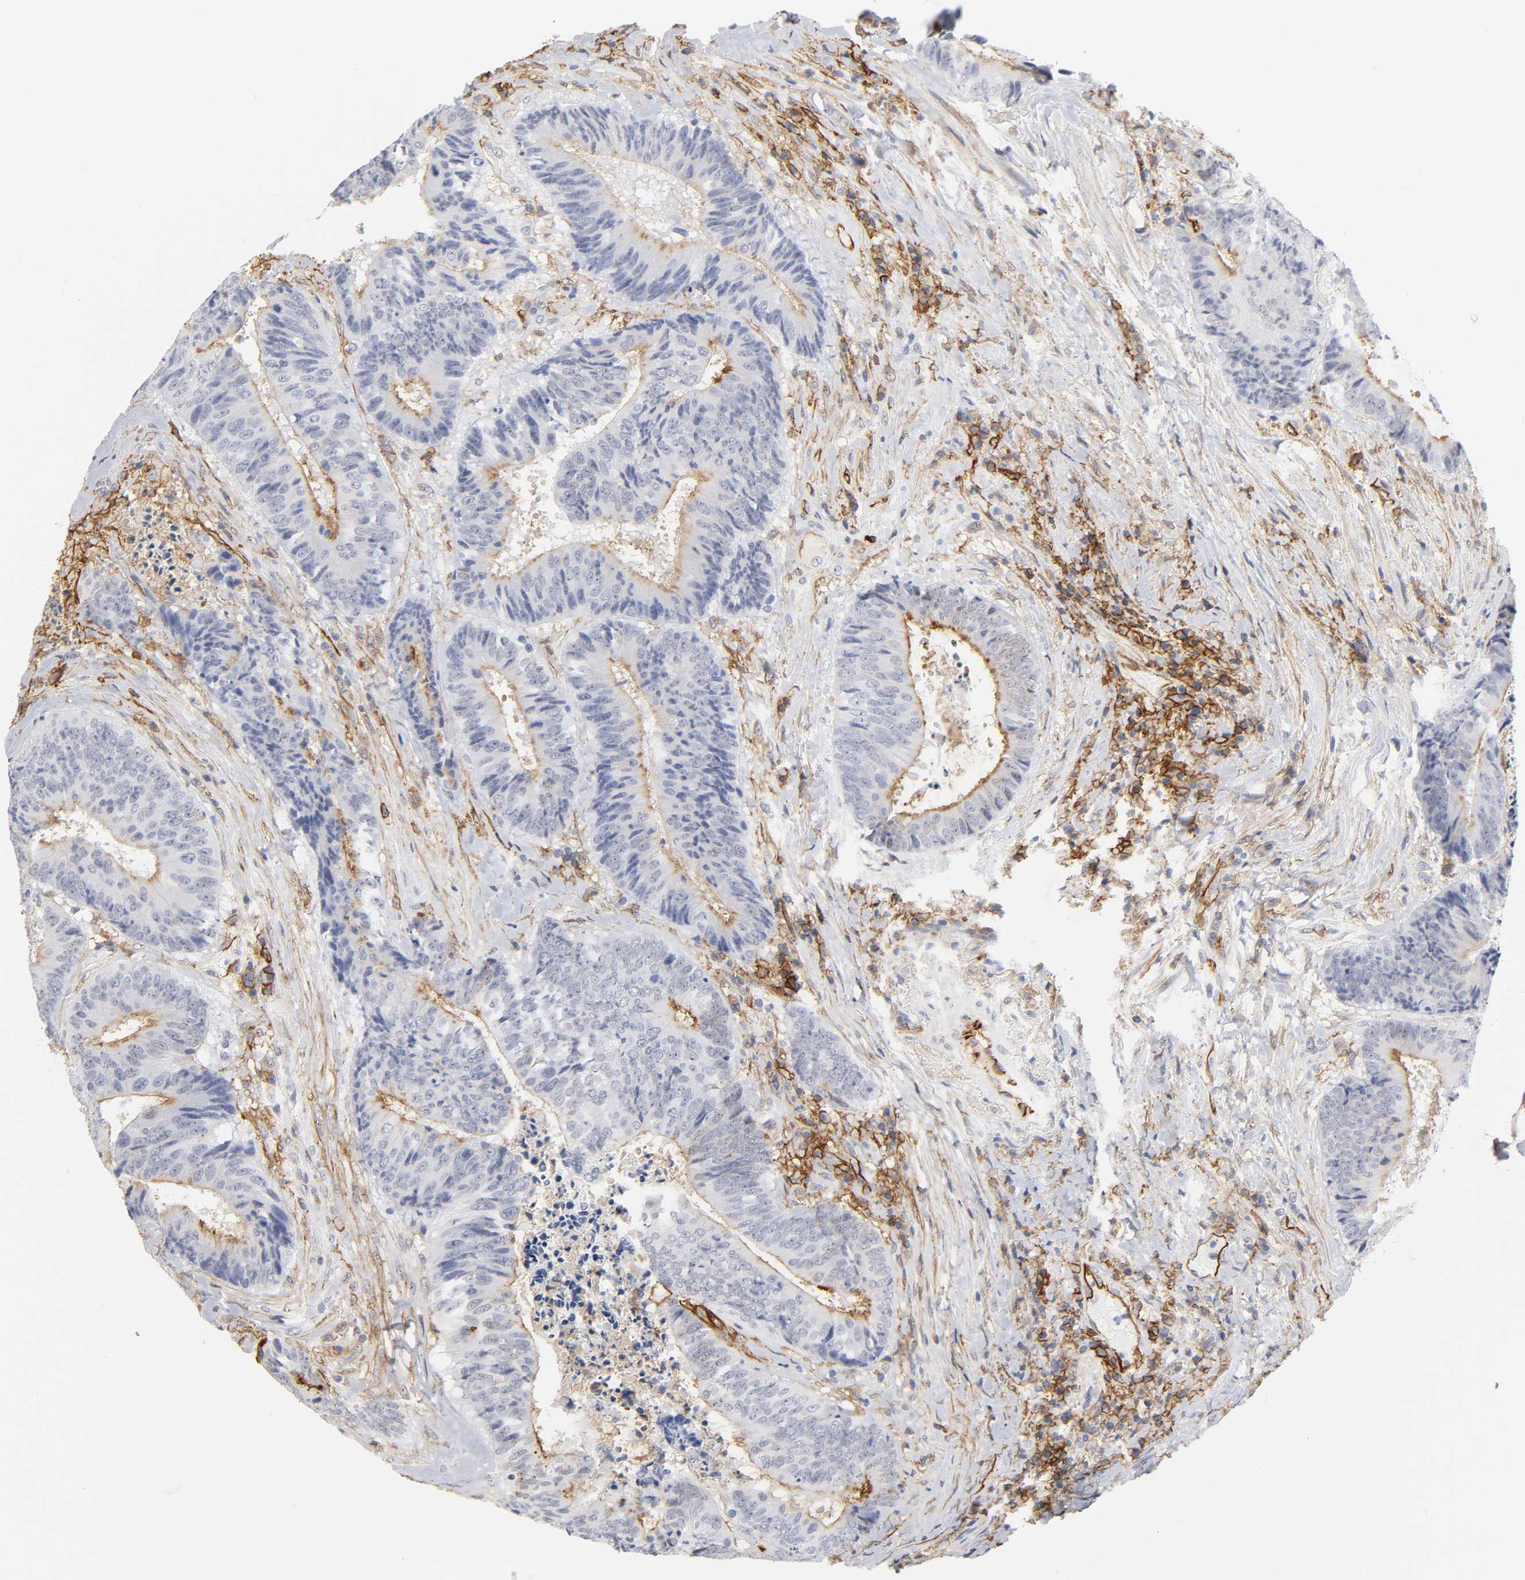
{"staining": {"intensity": "moderate", "quantity": "25%-75%", "location": "cytoplasmic/membranous"}, "tissue": "colorectal cancer", "cell_type": "Tumor cells", "image_type": "cancer", "snomed": [{"axis": "morphology", "description": "Adenocarcinoma, NOS"}, {"axis": "topography", "description": "Rectum"}], "caption": "Immunohistochemistry (DAB (3,3'-diaminobenzidine)) staining of colorectal cancer (adenocarcinoma) displays moderate cytoplasmic/membranous protein expression in approximately 25%-75% of tumor cells.", "gene": "ICAM1", "patient": {"sex": "male", "age": 72}}